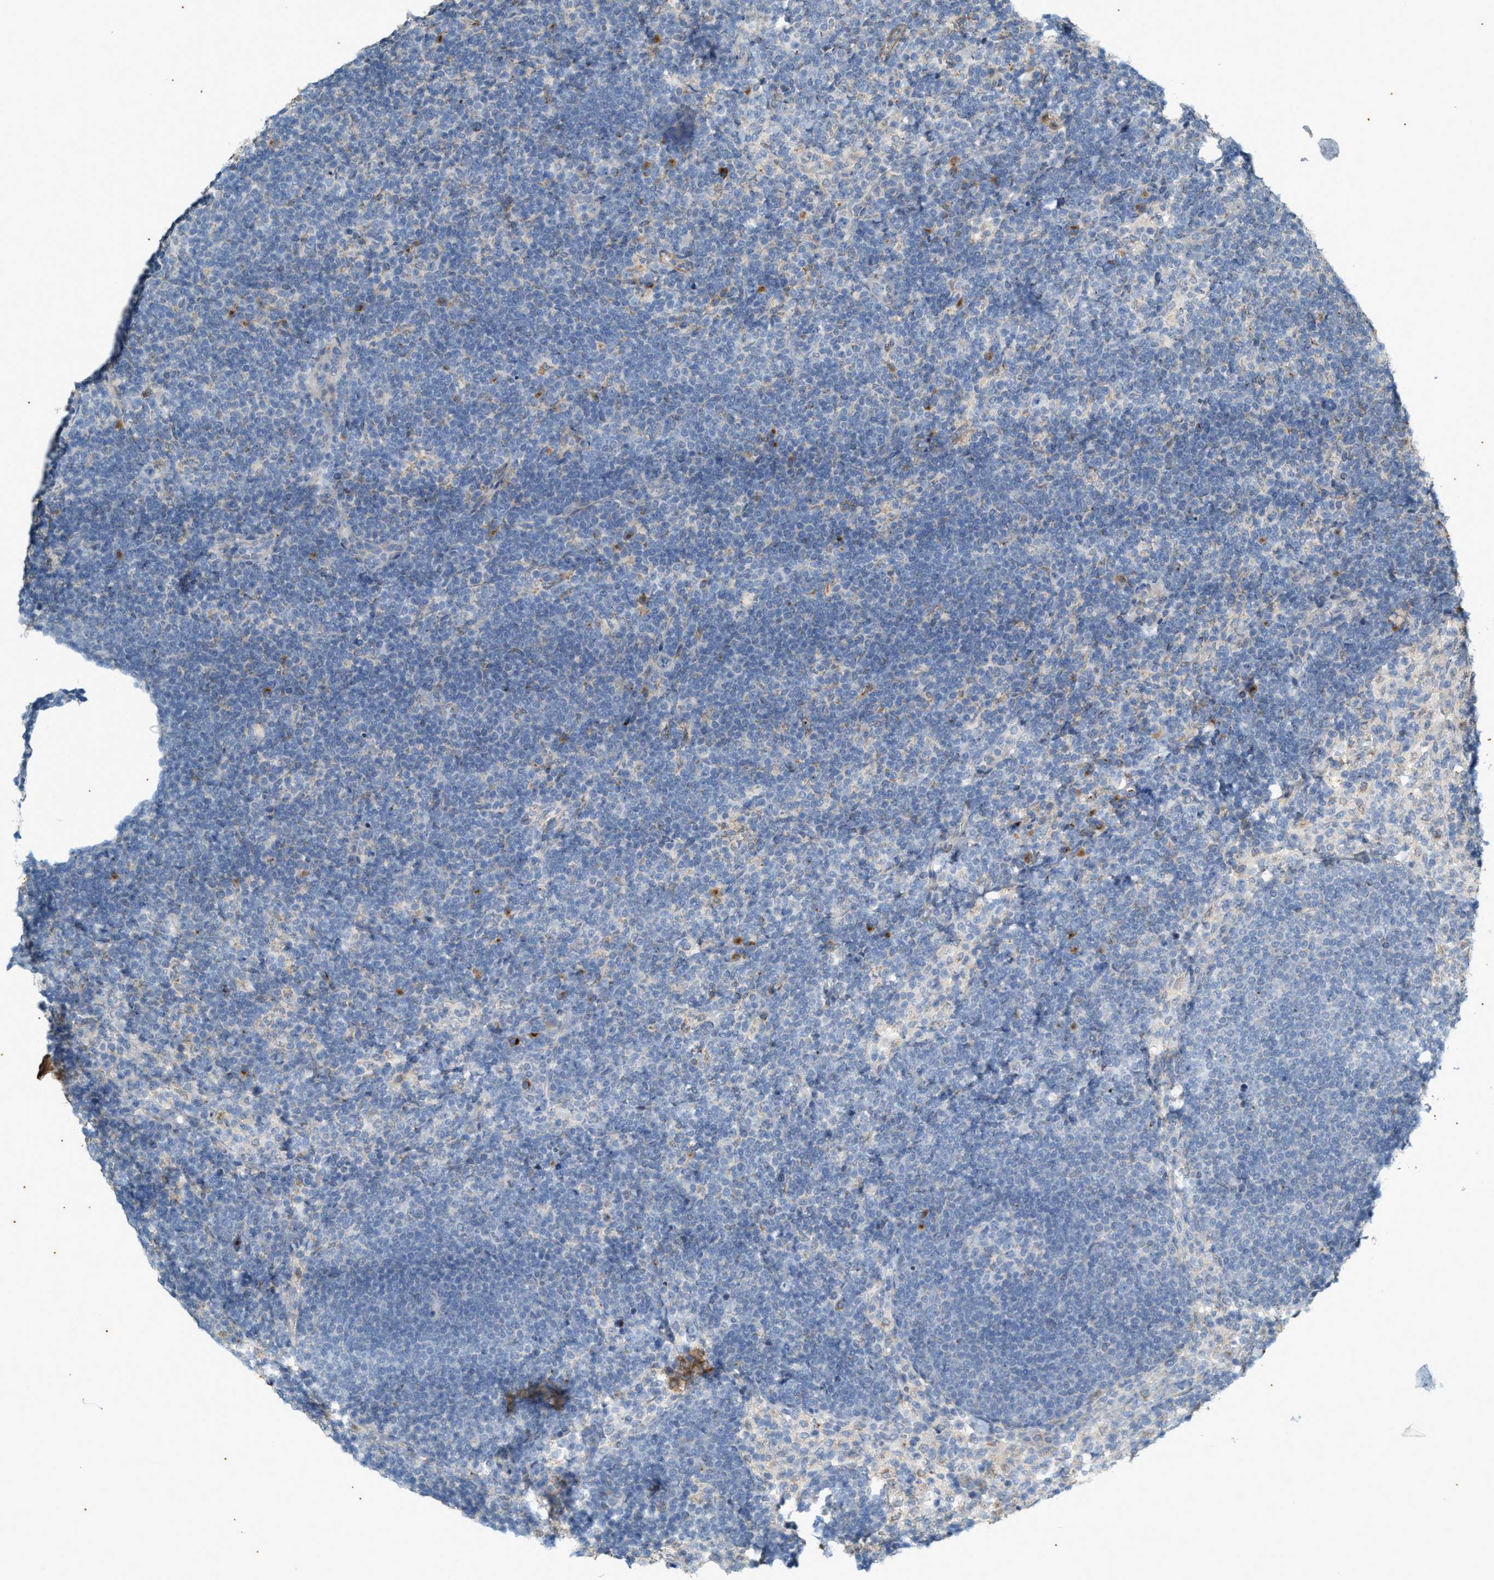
{"staining": {"intensity": "negative", "quantity": "none", "location": "none"}, "tissue": "lymph node", "cell_type": "Germinal center cells", "image_type": "normal", "snomed": [{"axis": "morphology", "description": "Normal tissue, NOS"}, {"axis": "morphology", "description": "Carcinoid, malignant, NOS"}, {"axis": "topography", "description": "Lymph node"}], "caption": "An IHC photomicrograph of unremarkable lymph node is shown. There is no staining in germinal center cells of lymph node.", "gene": "CHPF2", "patient": {"sex": "male", "age": 47}}